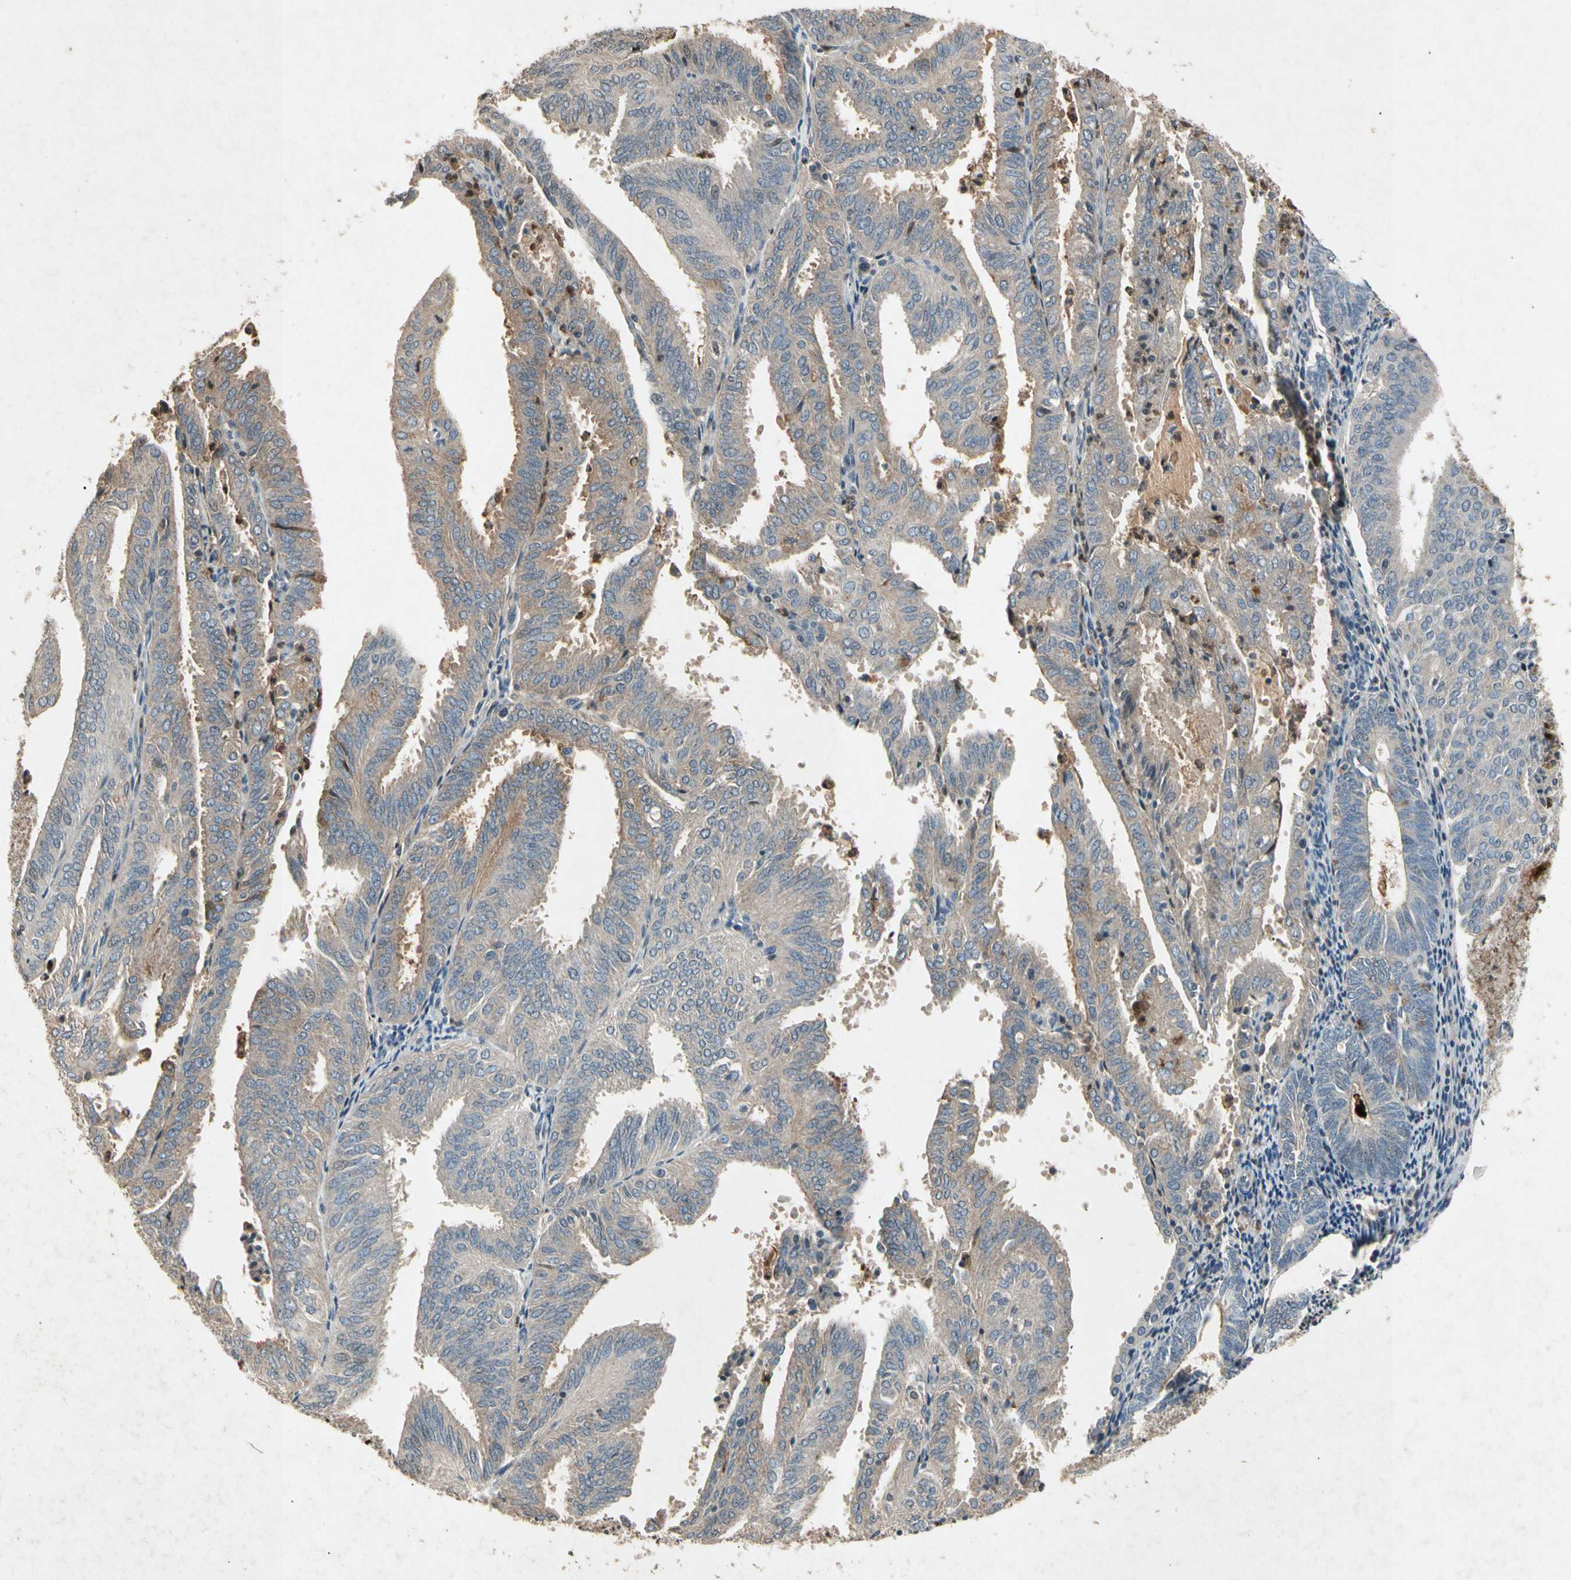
{"staining": {"intensity": "moderate", "quantity": "25%-75%", "location": "cytoplasmic/membranous"}, "tissue": "endometrial cancer", "cell_type": "Tumor cells", "image_type": "cancer", "snomed": [{"axis": "morphology", "description": "Adenocarcinoma, NOS"}, {"axis": "topography", "description": "Uterus"}], "caption": "Immunohistochemical staining of human endometrial cancer (adenocarcinoma) shows moderate cytoplasmic/membranous protein staining in approximately 25%-75% of tumor cells.", "gene": "CP", "patient": {"sex": "female", "age": 60}}